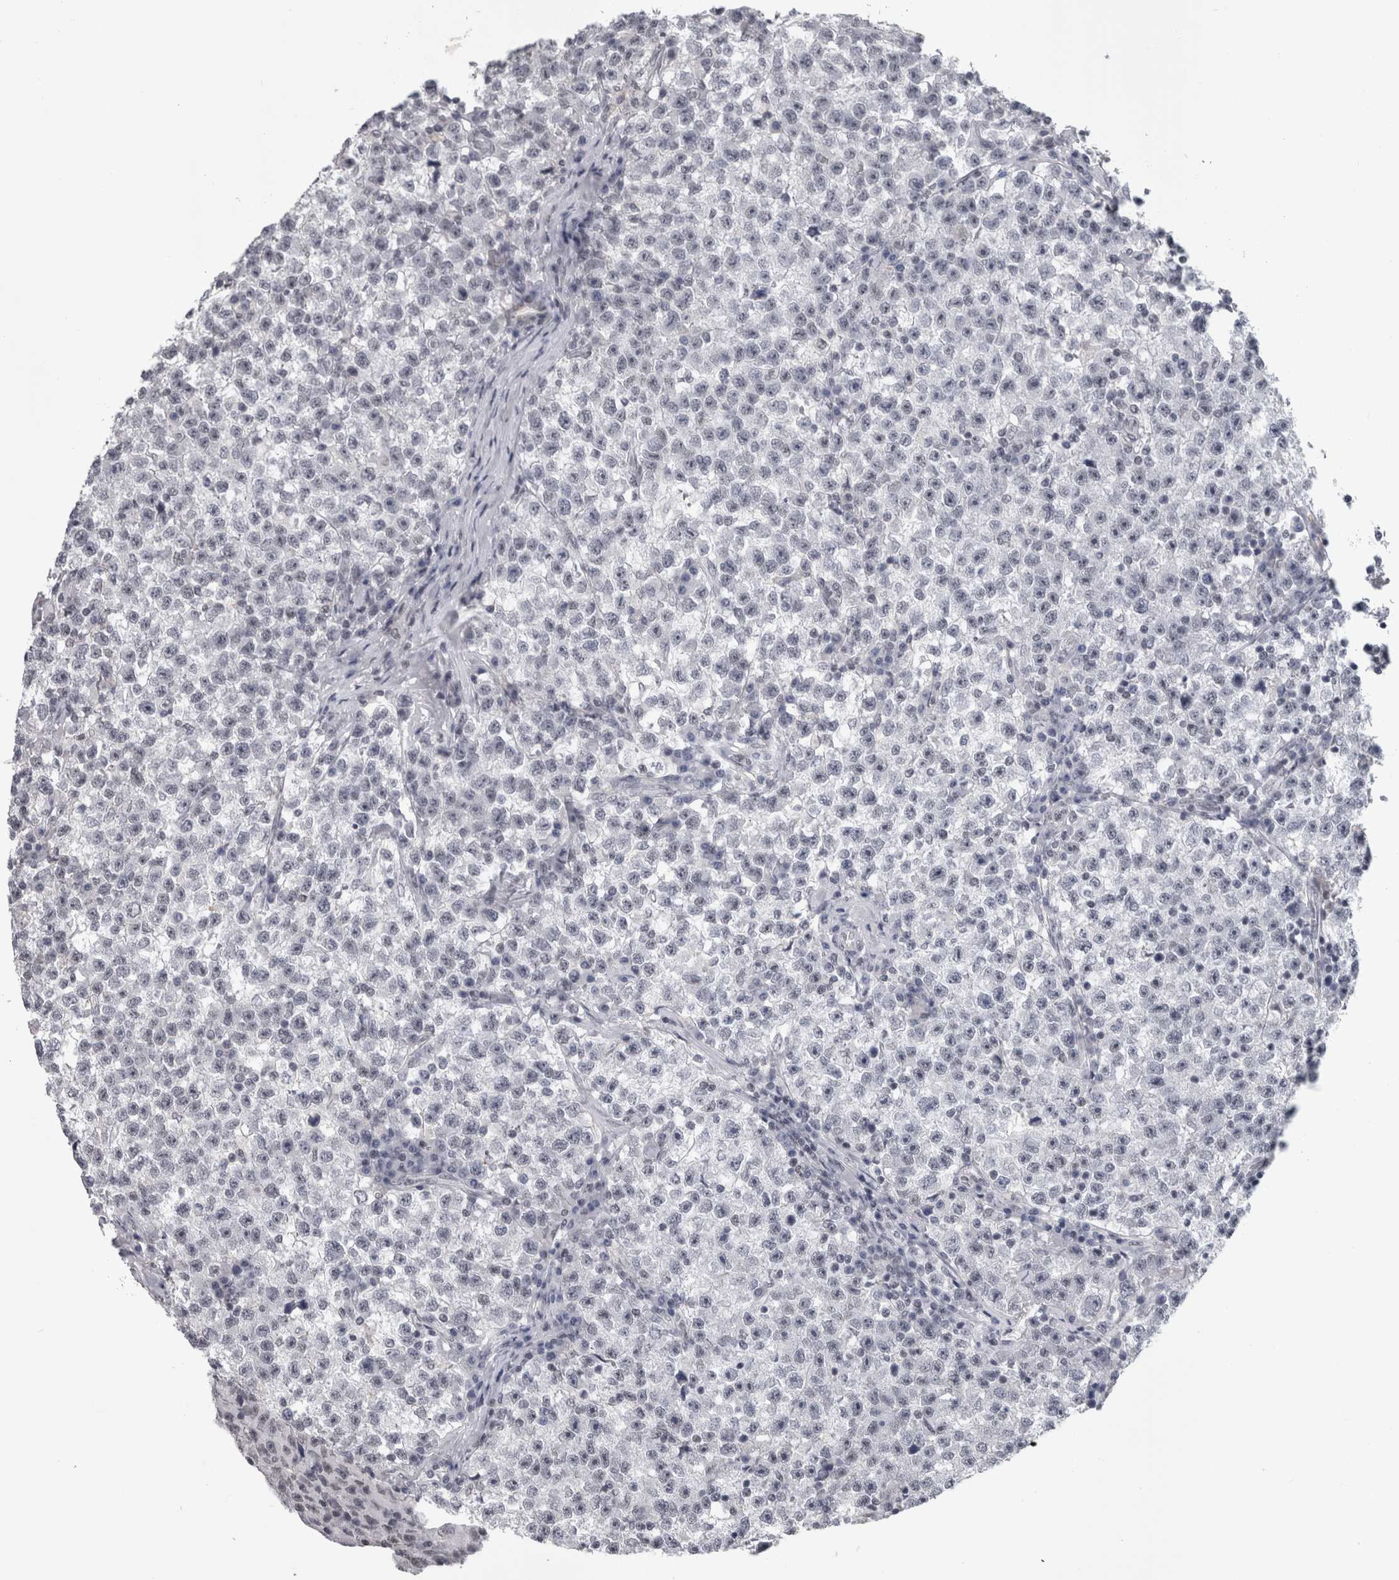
{"staining": {"intensity": "negative", "quantity": "none", "location": "none"}, "tissue": "testis cancer", "cell_type": "Tumor cells", "image_type": "cancer", "snomed": [{"axis": "morphology", "description": "Seminoma, NOS"}, {"axis": "topography", "description": "Testis"}], "caption": "Tumor cells are negative for protein expression in human testis seminoma.", "gene": "ARID4B", "patient": {"sex": "male", "age": 22}}